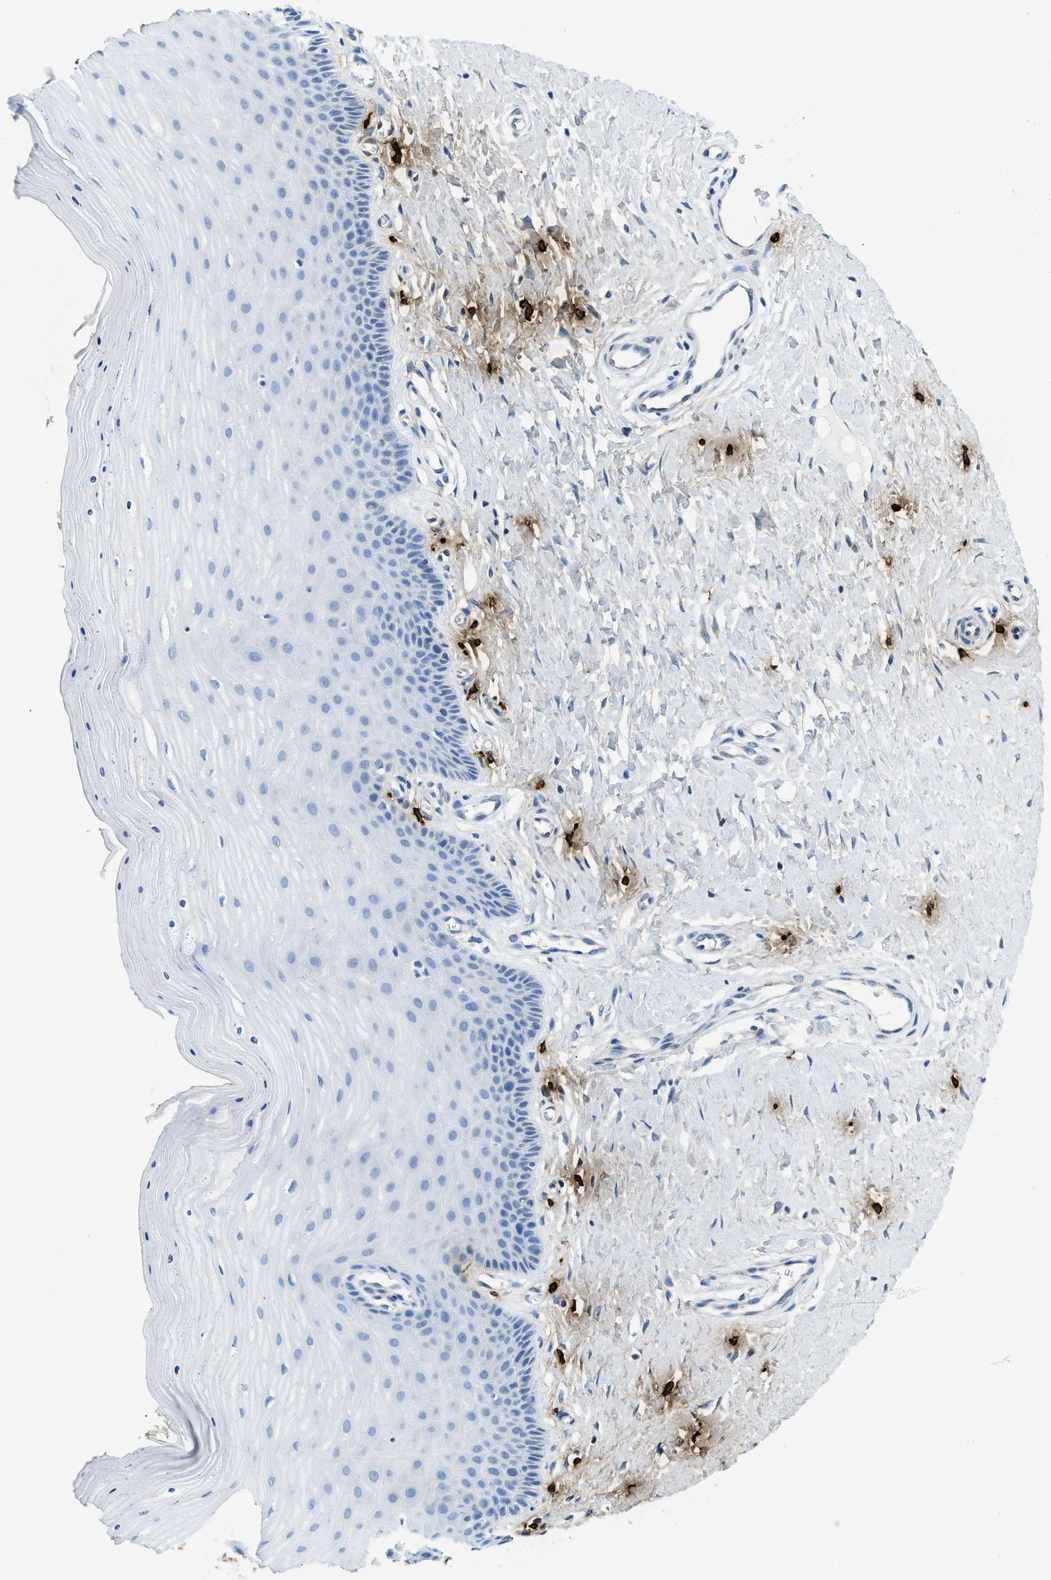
{"staining": {"intensity": "negative", "quantity": "none", "location": "none"}, "tissue": "cervix", "cell_type": "Glandular cells", "image_type": "normal", "snomed": [{"axis": "morphology", "description": "Normal tissue, NOS"}, {"axis": "topography", "description": "Cervix"}], "caption": "This is a micrograph of IHC staining of normal cervix, which shows no expression in glandular cells. The staining is performed using DAB brown chromogen with nuclei counter-stained in using hematoxylin.", "gene": "TPSAB1", "patient": {"sex": "female", "age": 55}}